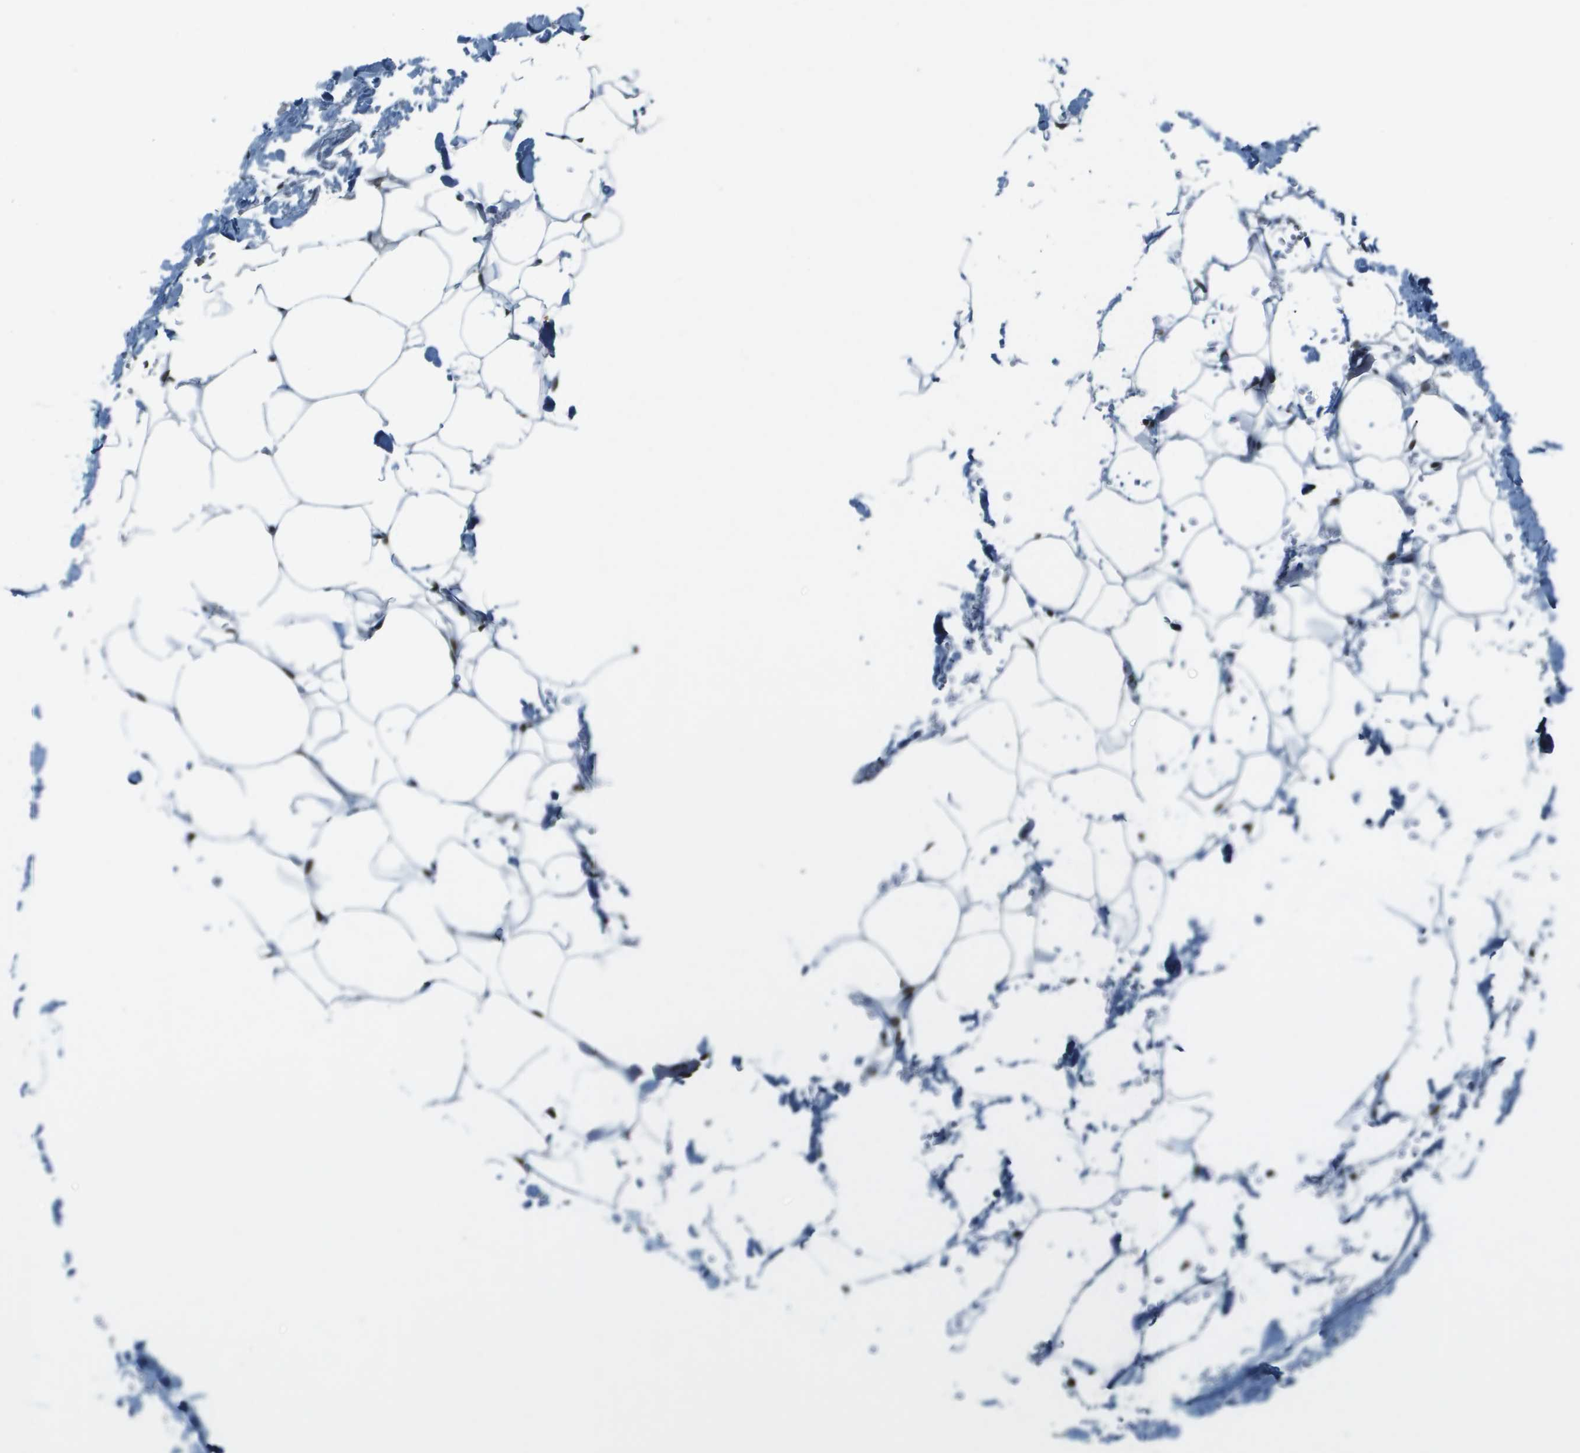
{"staining": {"intensity": "strong", "quantity": ">75%", "location": "nuclear"}, "tissue": "adipose tissue", "cell_type": "Adipocytes", "image_type": "normal", "snomed": [{"axis": "morphology", "description": "Normal tissue, NOS"}, {"axis": "topography", "description": "Breast"}, {"axis": "topography", "description": "Adipose tissue"}], "caption": "Brown immunohistochemical staining in benign human adipose tissue shows strong nuclear positivity in approximately >75% of adipocytes. (brown staining indicates protein expression, while blue staining denotes nuclei).", "gene": "IRF7", "patient": {"sex": "female", "age": 25}}